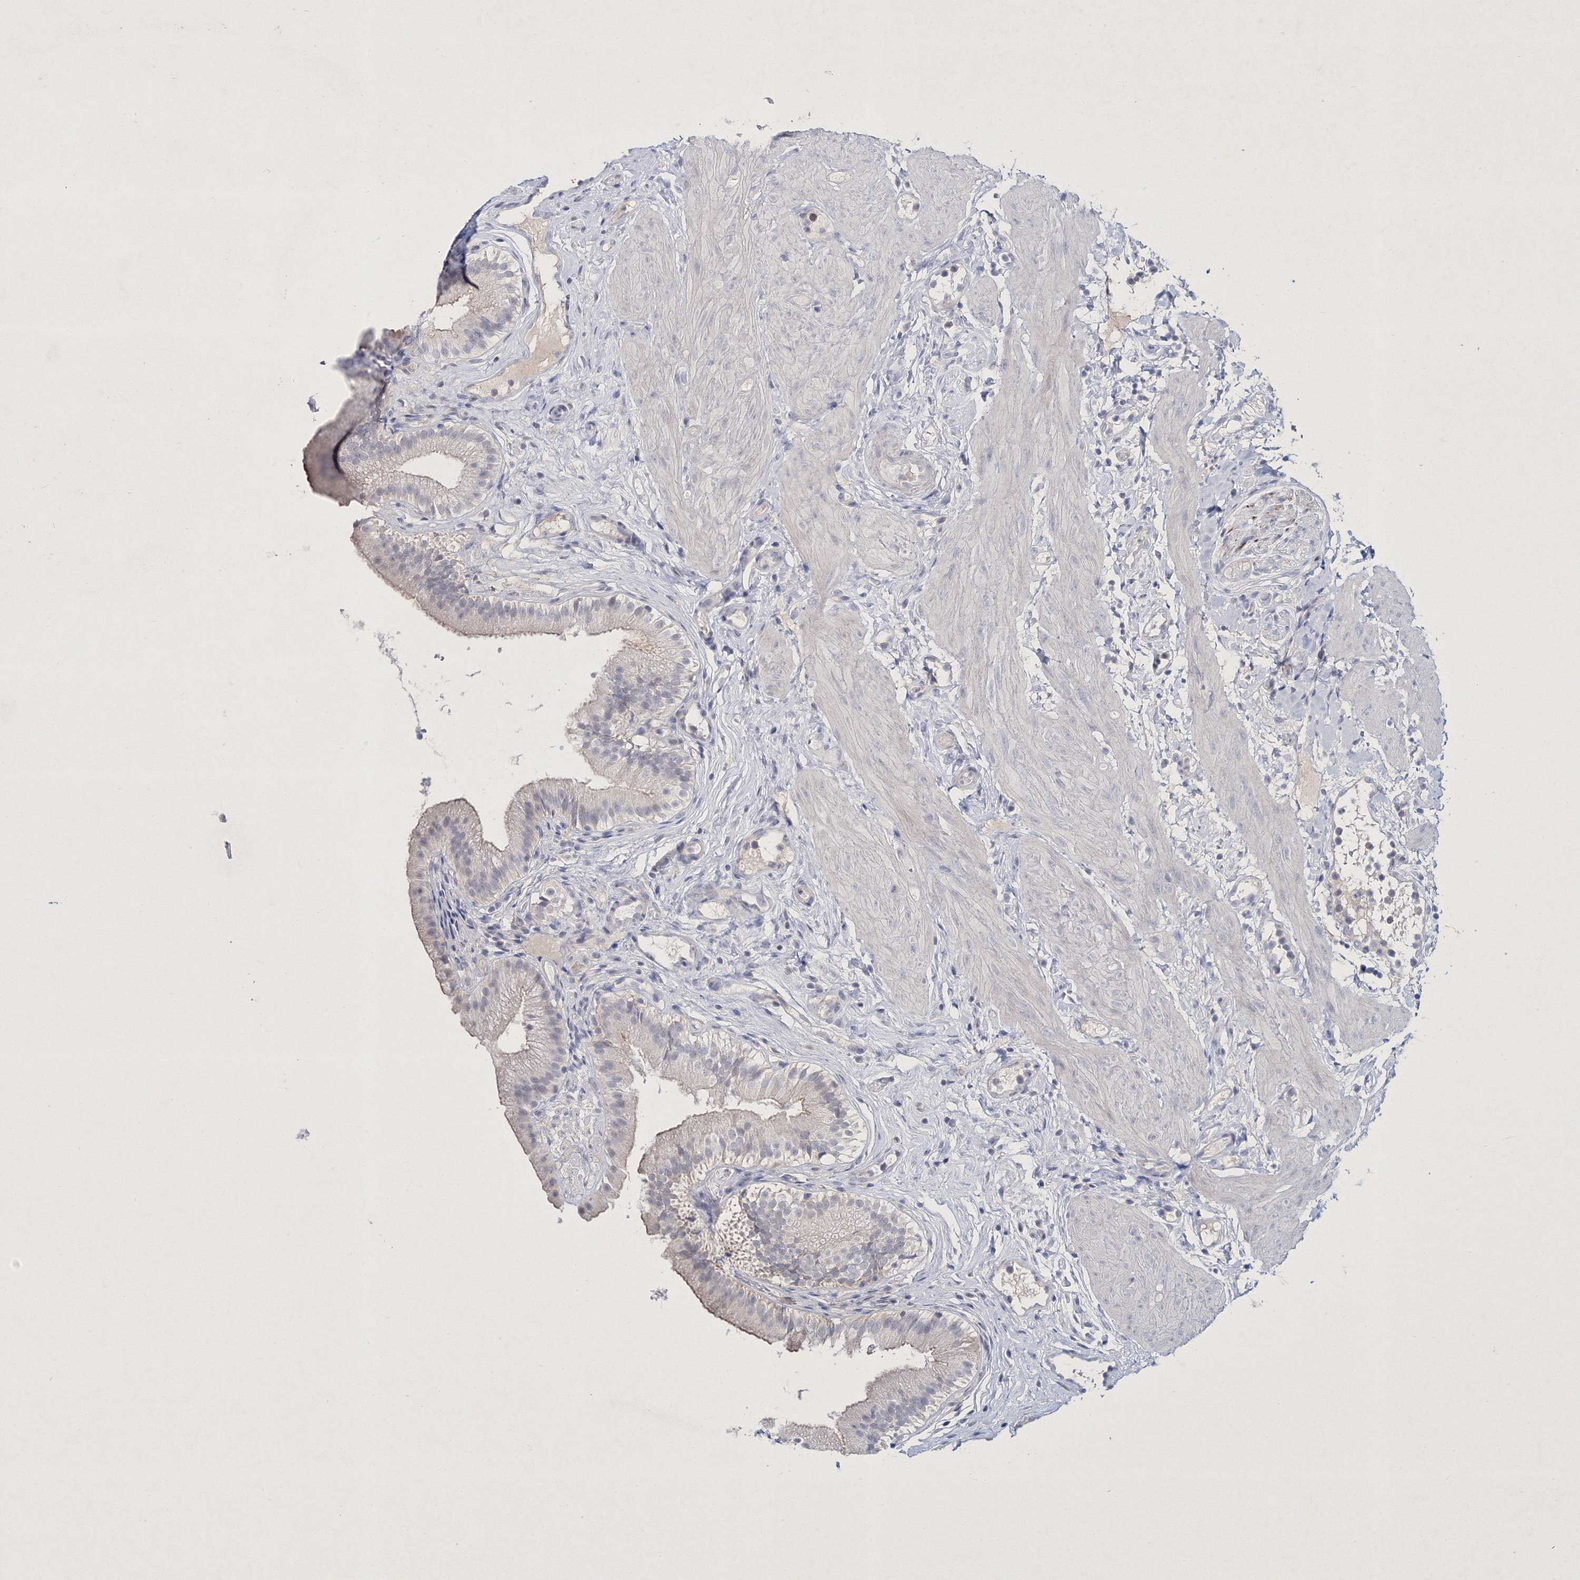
{"staining": {"intensity": "weak", "quantity": "25%-75%", "location": "cytoplasmic/membranous"}, "tissue": "gallbladder", "cell_type": "Glandular cells", "image_type": "normal", "snomed": [{"axis": "morphology", "description": "Normal tissue, NOS"}, {"axis": "topography", "description": "Gallbladder"}], "caption": "IHC of normal human gallbladder shows low levels of weak cytoplasmic/membranous positivity in approximately 25%-75% of glandular cells. (IHC, brightfield microscopy, high magnification).", "gene": "NEU4", "patient": {"sex": "female", "age": 26}}